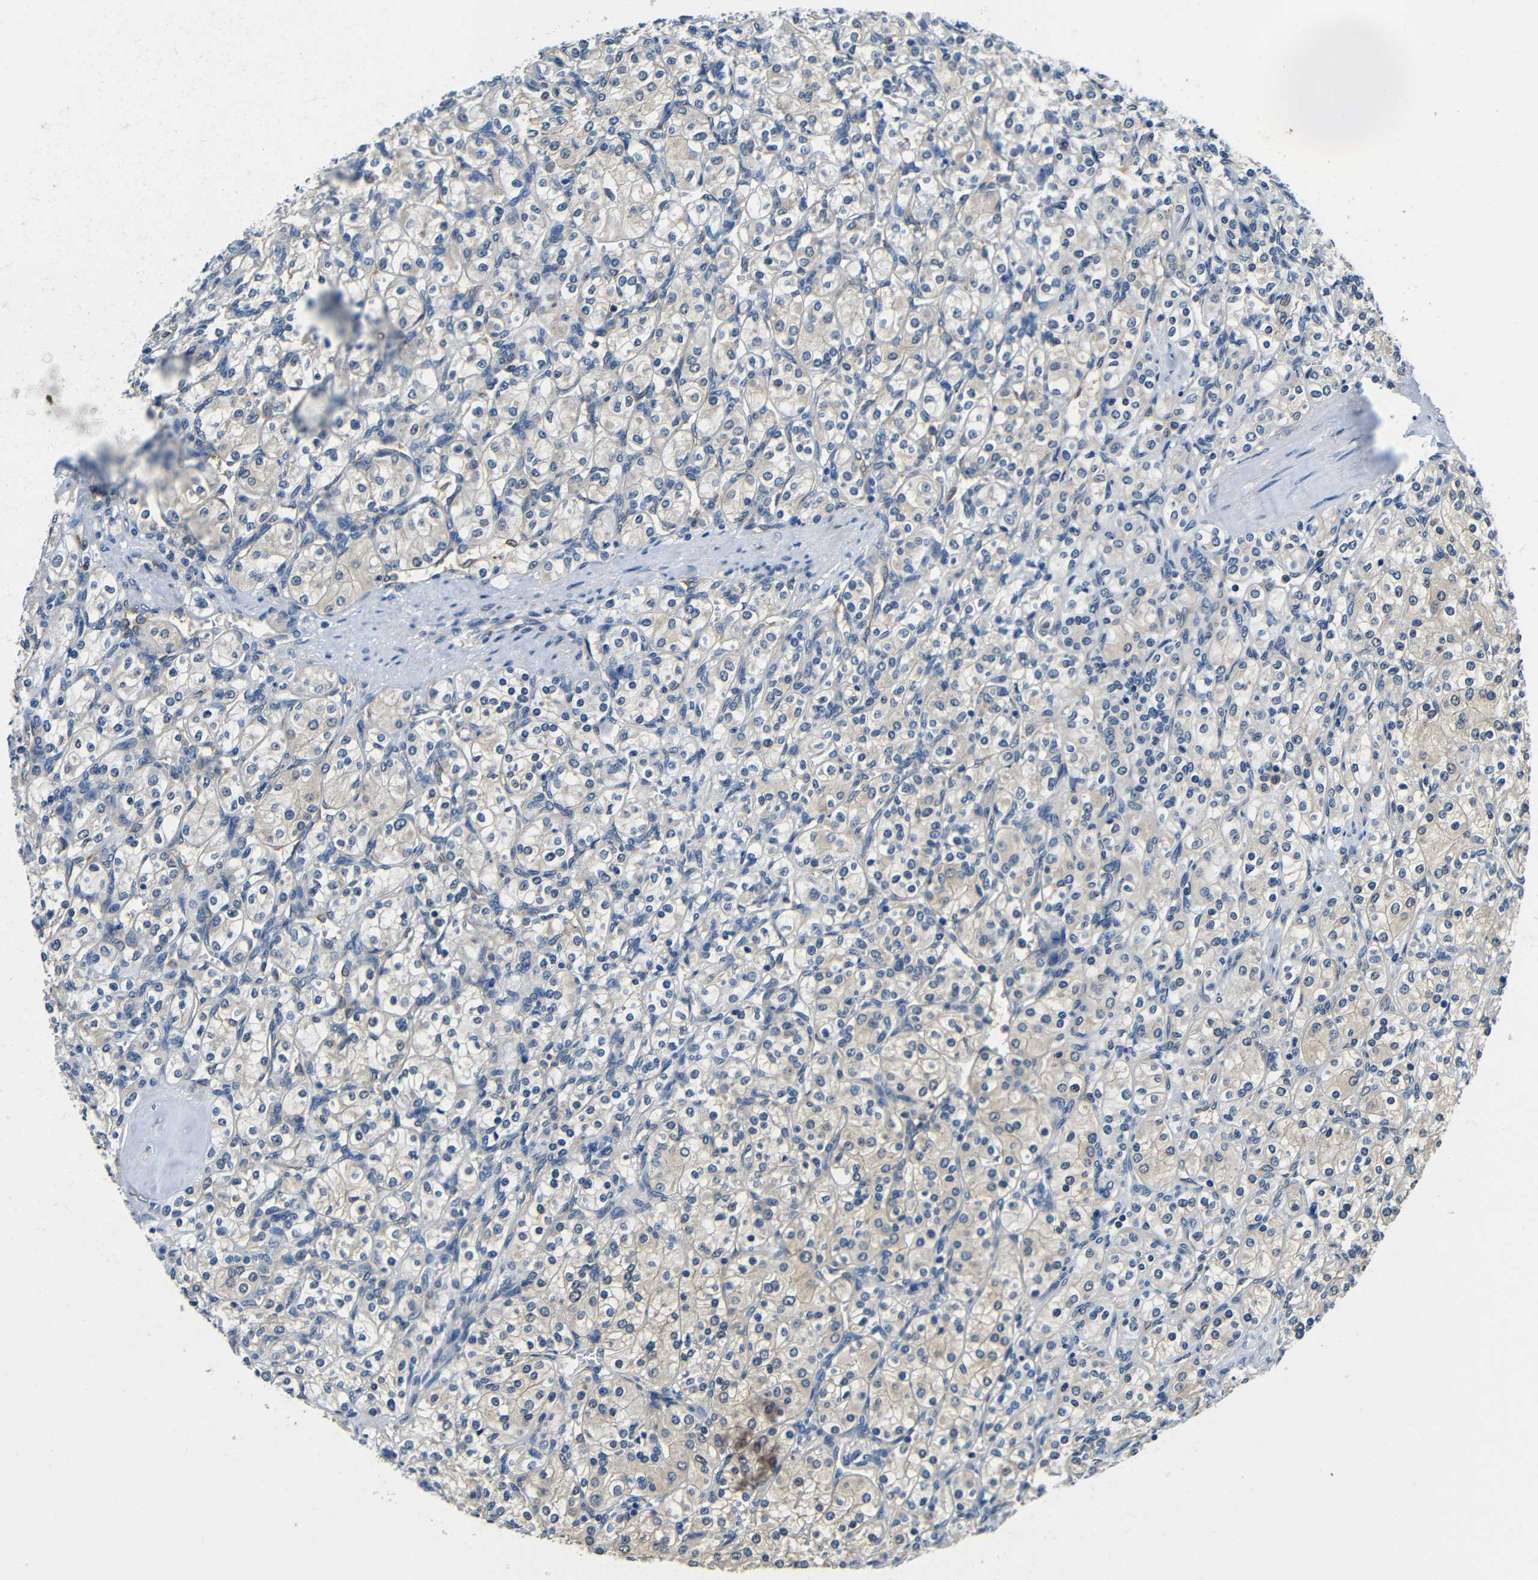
{"staining": {"intensity": "negative", "quantity": "none", "location": "none"}, "tissue": "renal cancer", "cell_type": "Tumor cells", "image_type": "cancer", "snomed": [{"axis": "morphology", "description": "Adenocarcinoma, NOS"}, {"axis": "topography", "description": "Kidney"}], "caption": "DAB immunohistochemical staining of renal cancer shows no significant staining in tumor cells.", "gene": "ADAP1", "patient": {"sex": "male", "age": 77}}